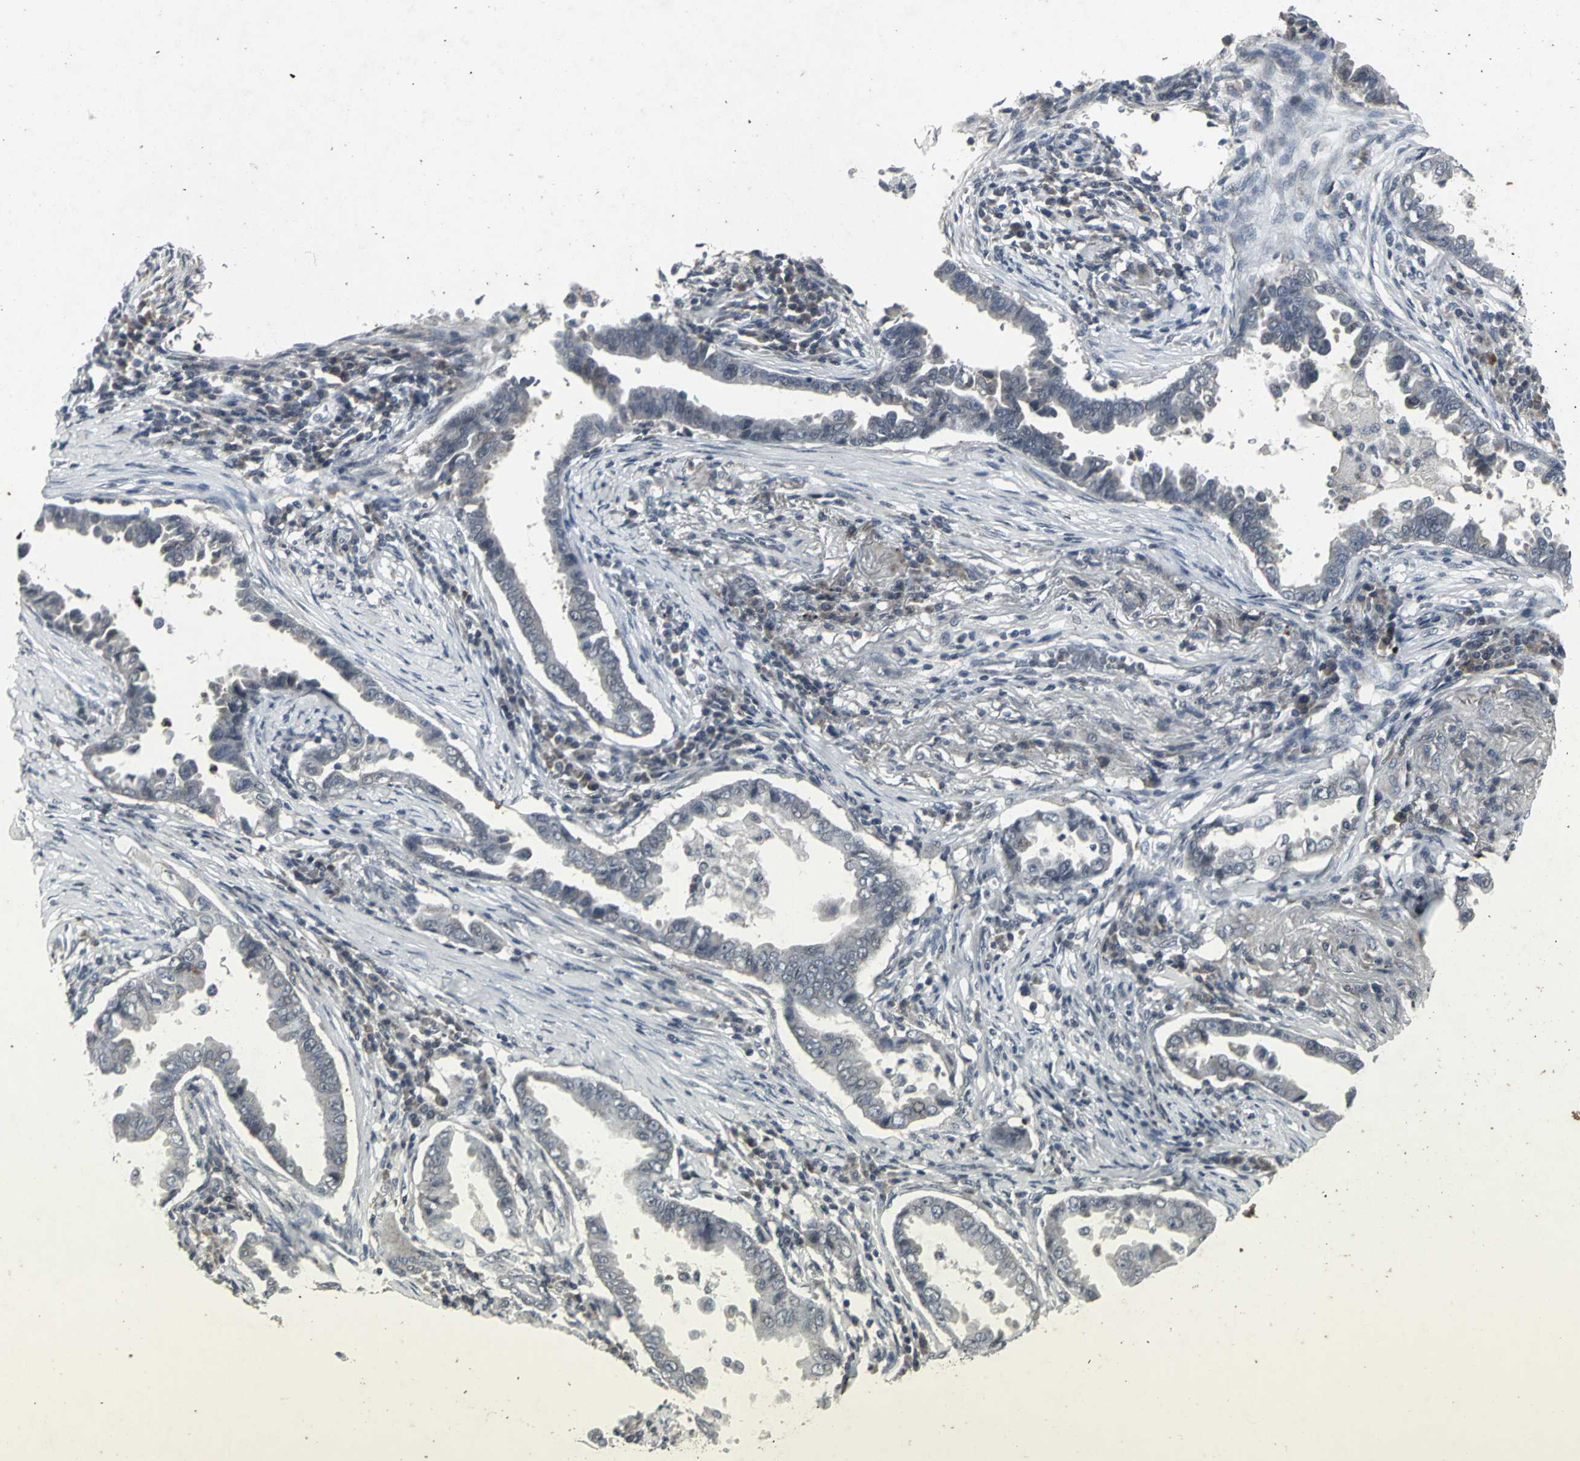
{"staining": {"intensity": "negative", "quantity": "none", "location": "none"}, "tissue": "lung cancer", "cell_type": "Tumor cells", "image_type": "cancer", "snomed": [{"axis": "morphology", "description": "Normal tissue, NOS"}, {"axis": "morphology", "description": "Inflammation, NOS"}, {"axis": "morphology", "description": "Adenocarcinoma, NOS"}, {"axis": "topography", "description": "Lung"}], "caption": "An image of human lung cancer (adenocarcinoma) is negative for staining in tumor cells. (DAB immunohistochemistry visualized using brightfield microscopy, high magnification).", "gene": "BMP4", "patient": {"sex": "female", "age": 64}}